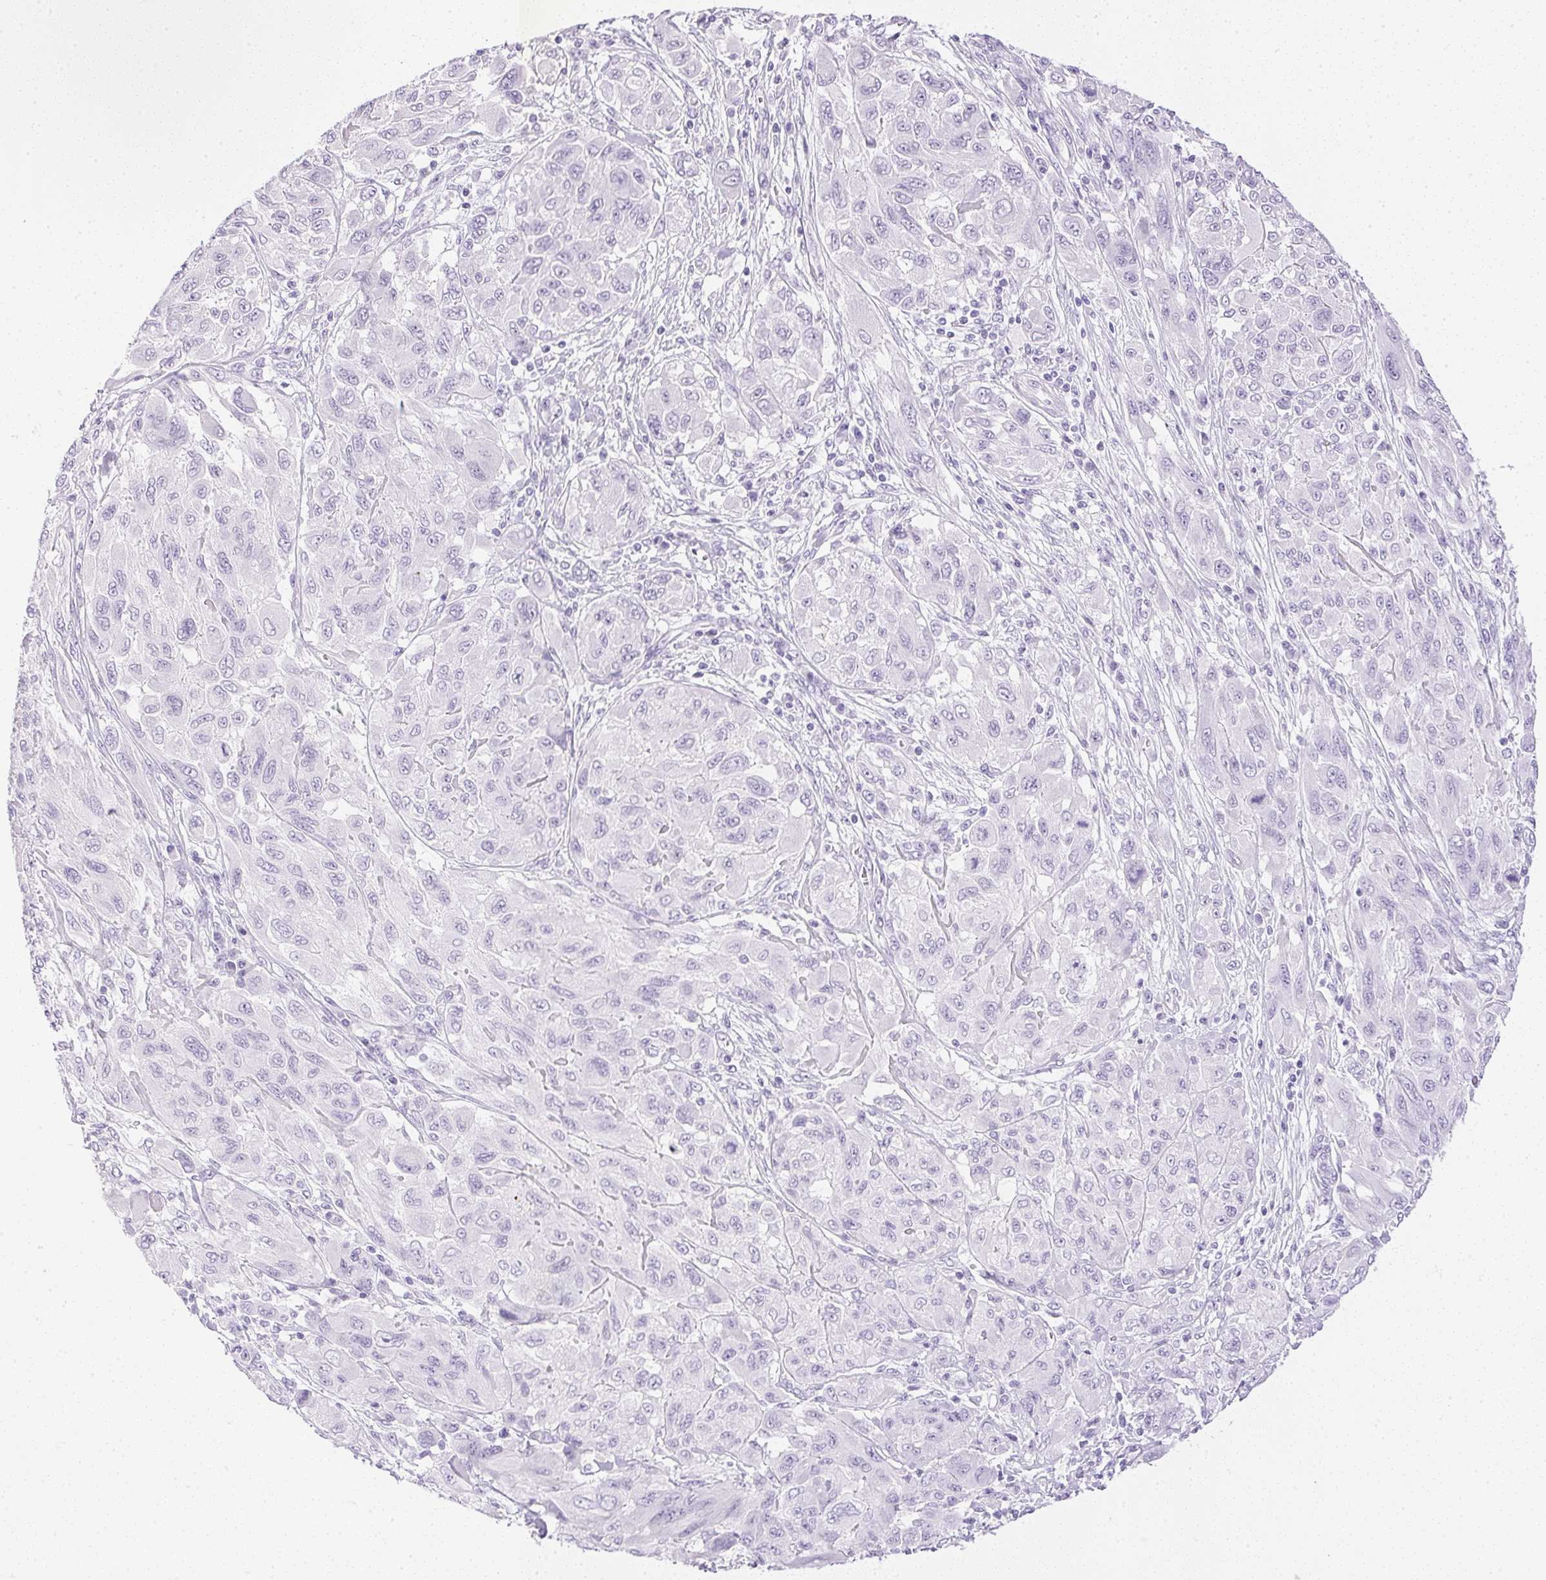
{"staining": {"intensity": "negative", "quantity": "none", "location": "none"}, "tissue": "melanoma", "cell_type": "Tumor cells", "image_type": "cancer", "snomed": [{"axis": "morphology", "description": "Malignant melanoma, NOS"}, {"axis": "topography", "description": "Skin"}], "caption": "Immunohistochemistry (IHC) micrograph of malignant melanoma stained for a protein (brown), which reveals no positivity in tumor cells.", "gene": "CPB1", "patient": {"sex": "female", "age": 91}}